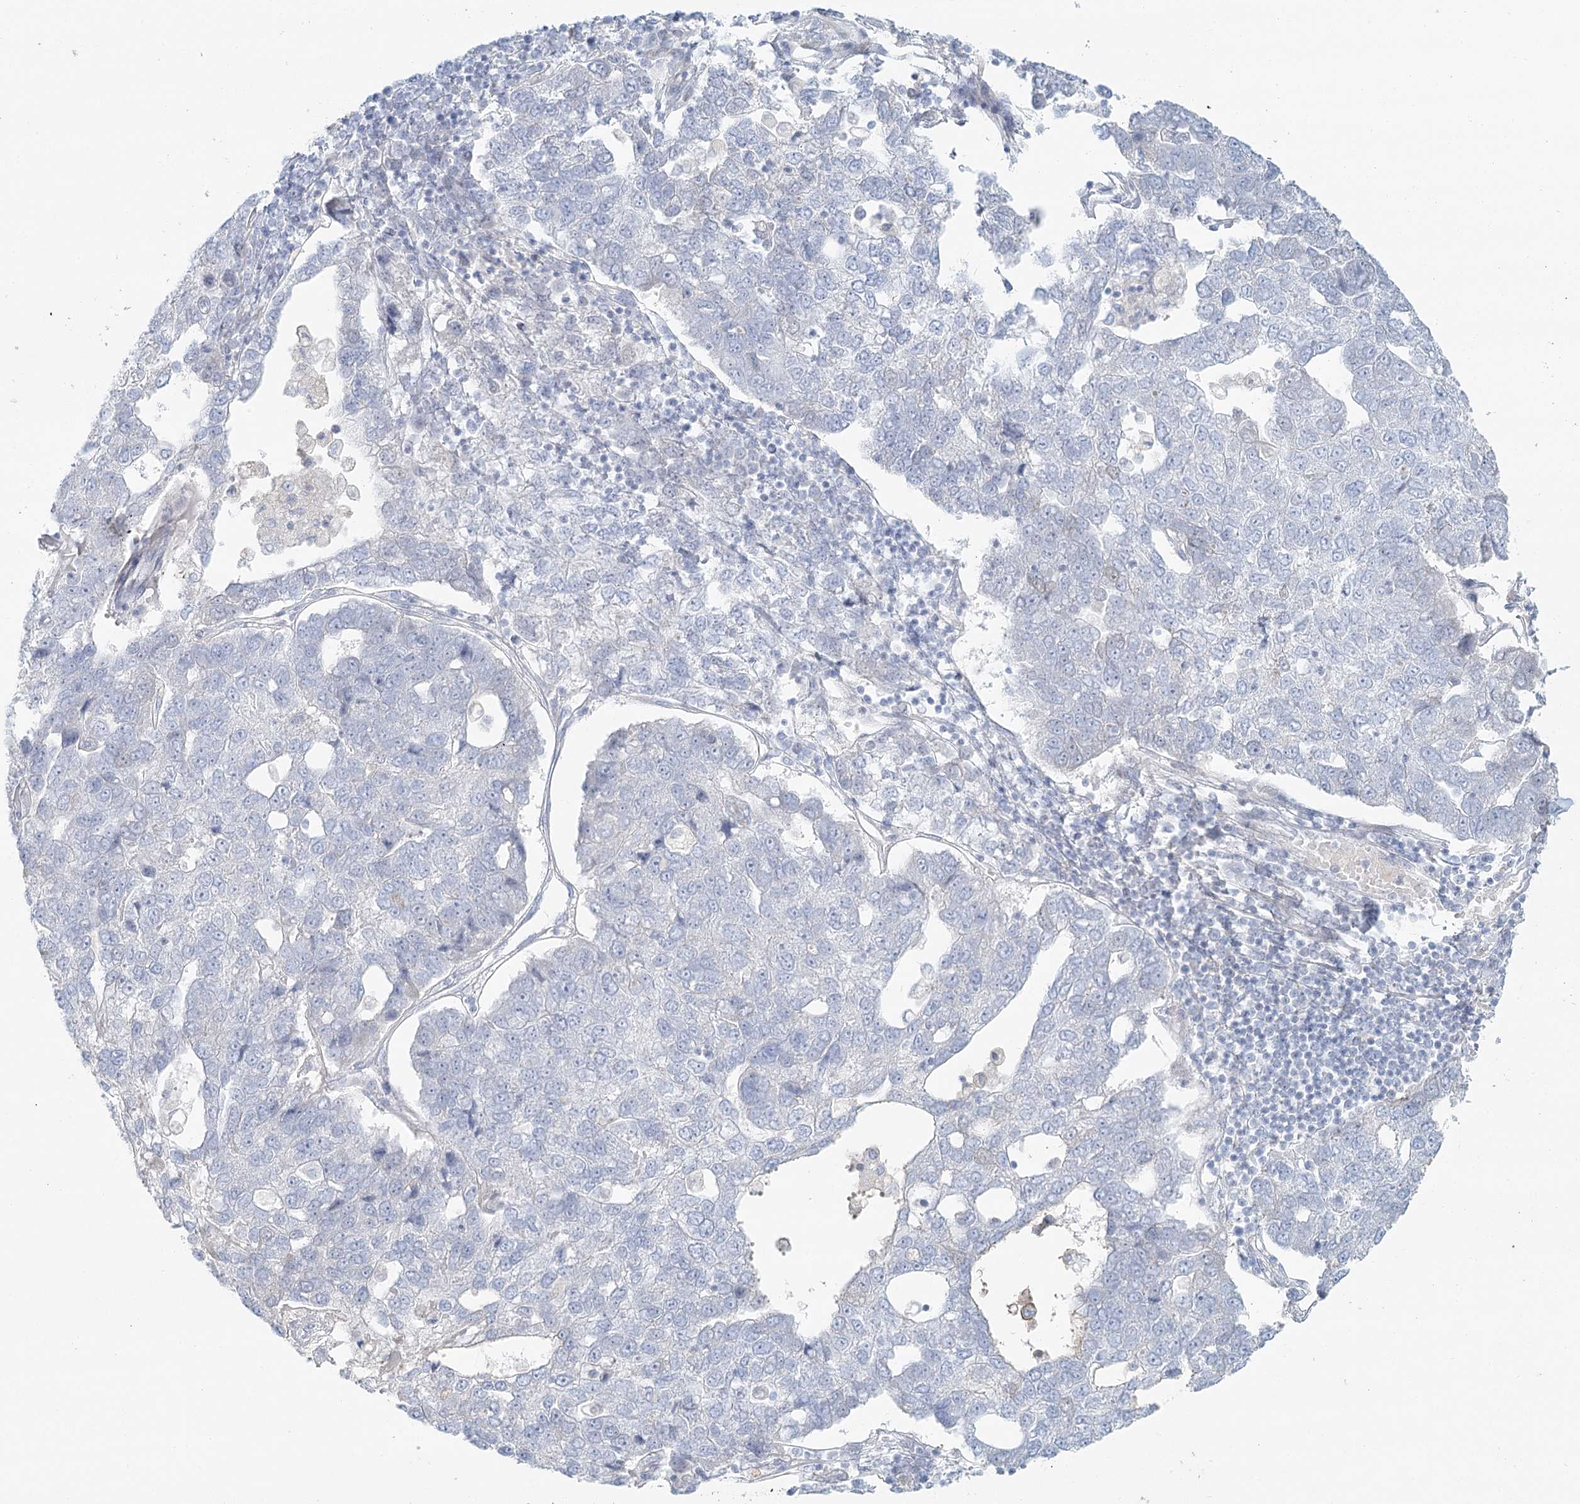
{"staining": {"intensity": "negative", "quantity": "none", "location": "none"}, "tissue": "pancreatic cancer", "cell_type": "Tumor cells", "image_type": "cancer", "snomed": [{"axis": "morphology", "description": "Adenocarcinoma, NOS"}, {"axis": "topography", "description": "Pancreas"}], "caption": "This is a histopathology image of immunohistochemistry (IHC) staining of pancreatic adenocarcinoma, which shows no staining in tumor cells.", "gene": "DMGDH", "patient": {"sex": "female", "age": 61}}